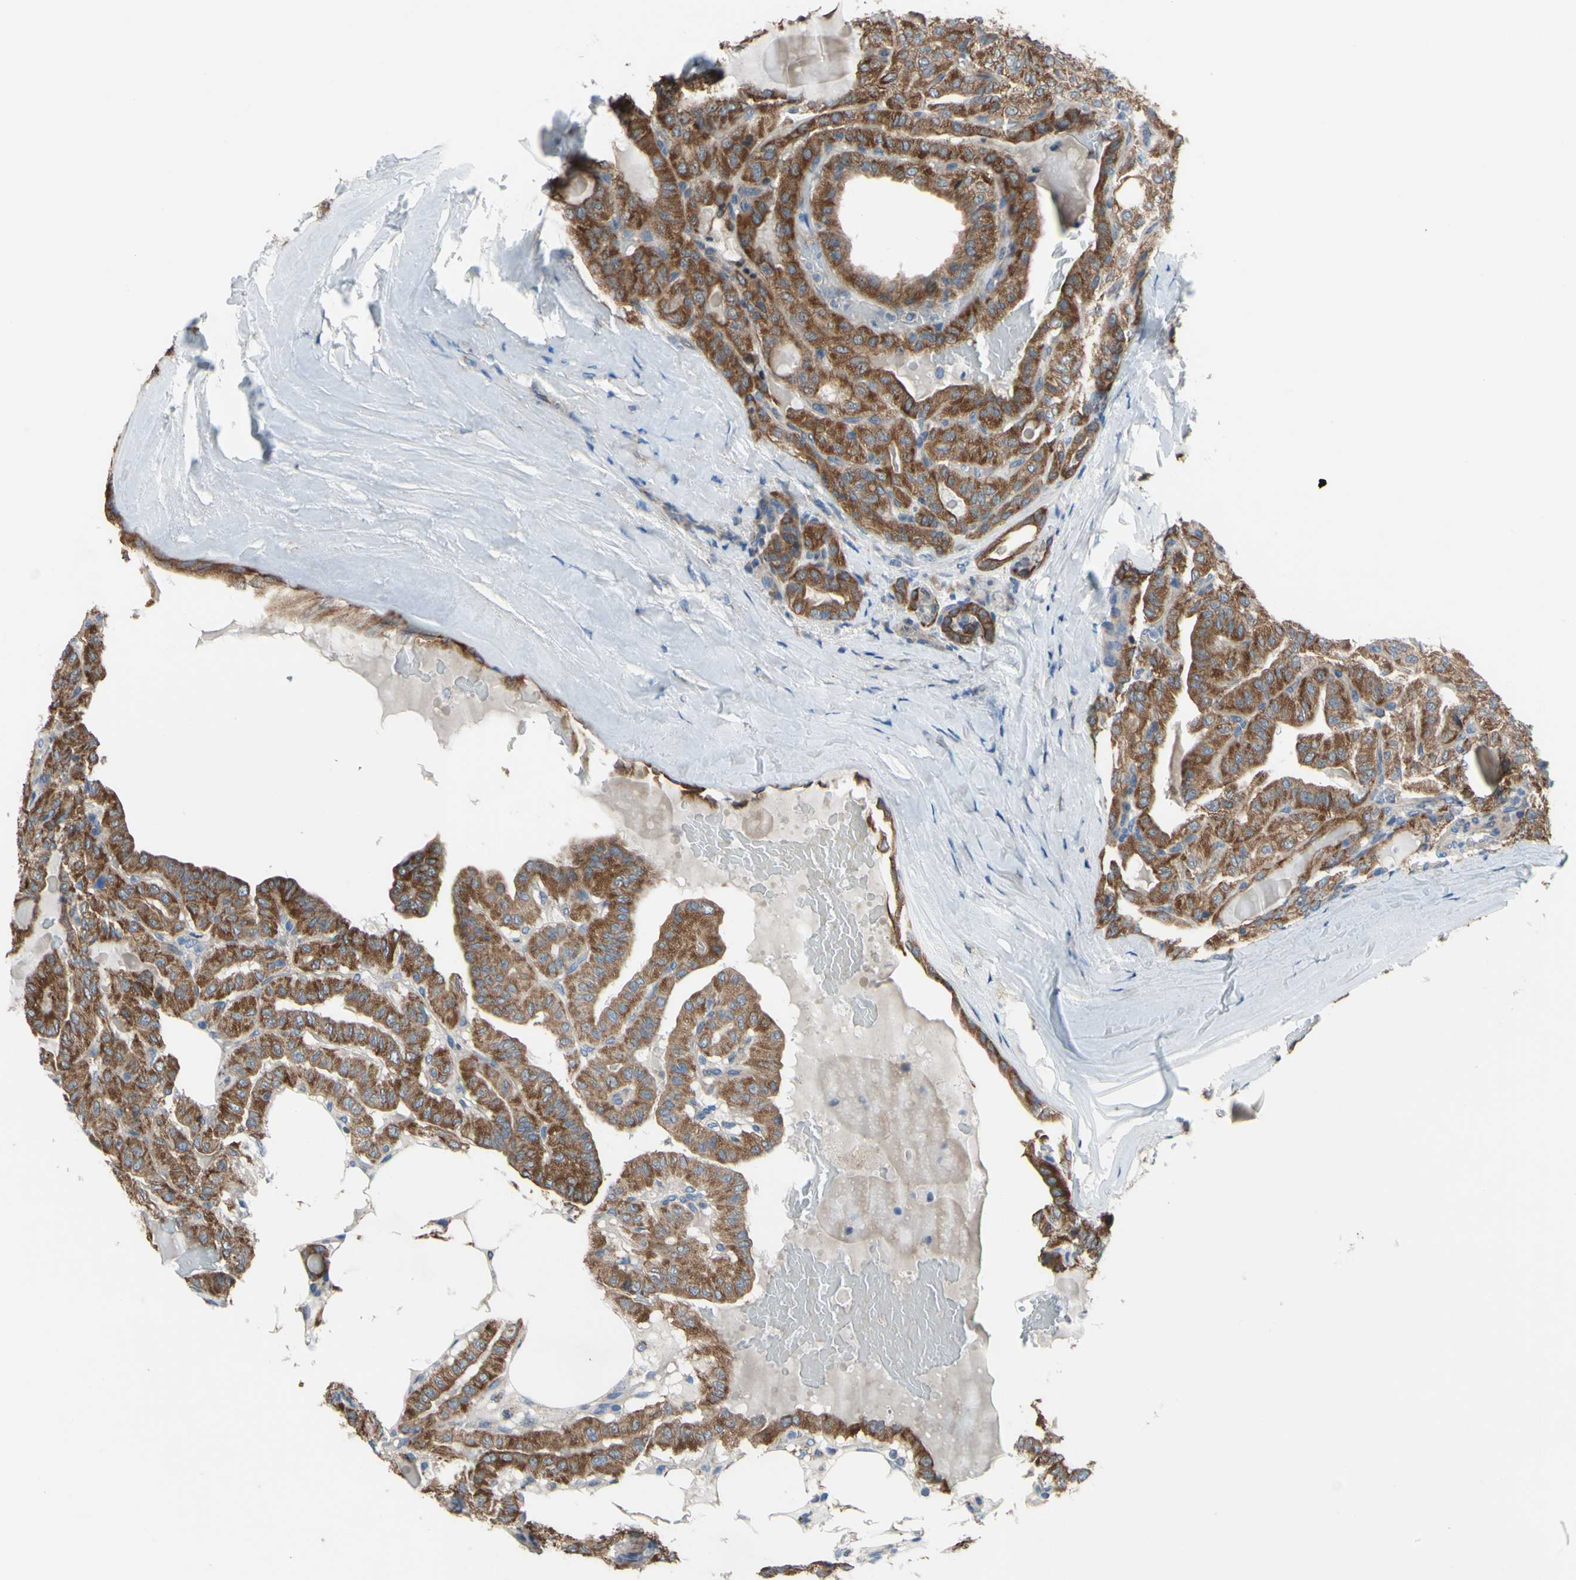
{"staining": {"intensity": "strong", "quantity": ">75%", "location": "cytoplasmic/membranous"}, "tissue": "thyroid cancer", "cell_type": "Tumor cells", "image_type": "cancer", "snomed": [{"axis": "morphology", "description": "Papillary adenocarcinoma, NOS"}, {"axis": "topography", "description": "Thyroid gland"}], "caption": "Thyroid papillary adenocarcinoma was stained to show a protein in brown. There is high levels of strong cytoplasmic/membranous expression in about >75% of tumor cells.", "gene": "GRAMD2B", "patient": {"sex": "male", "age": 77}}